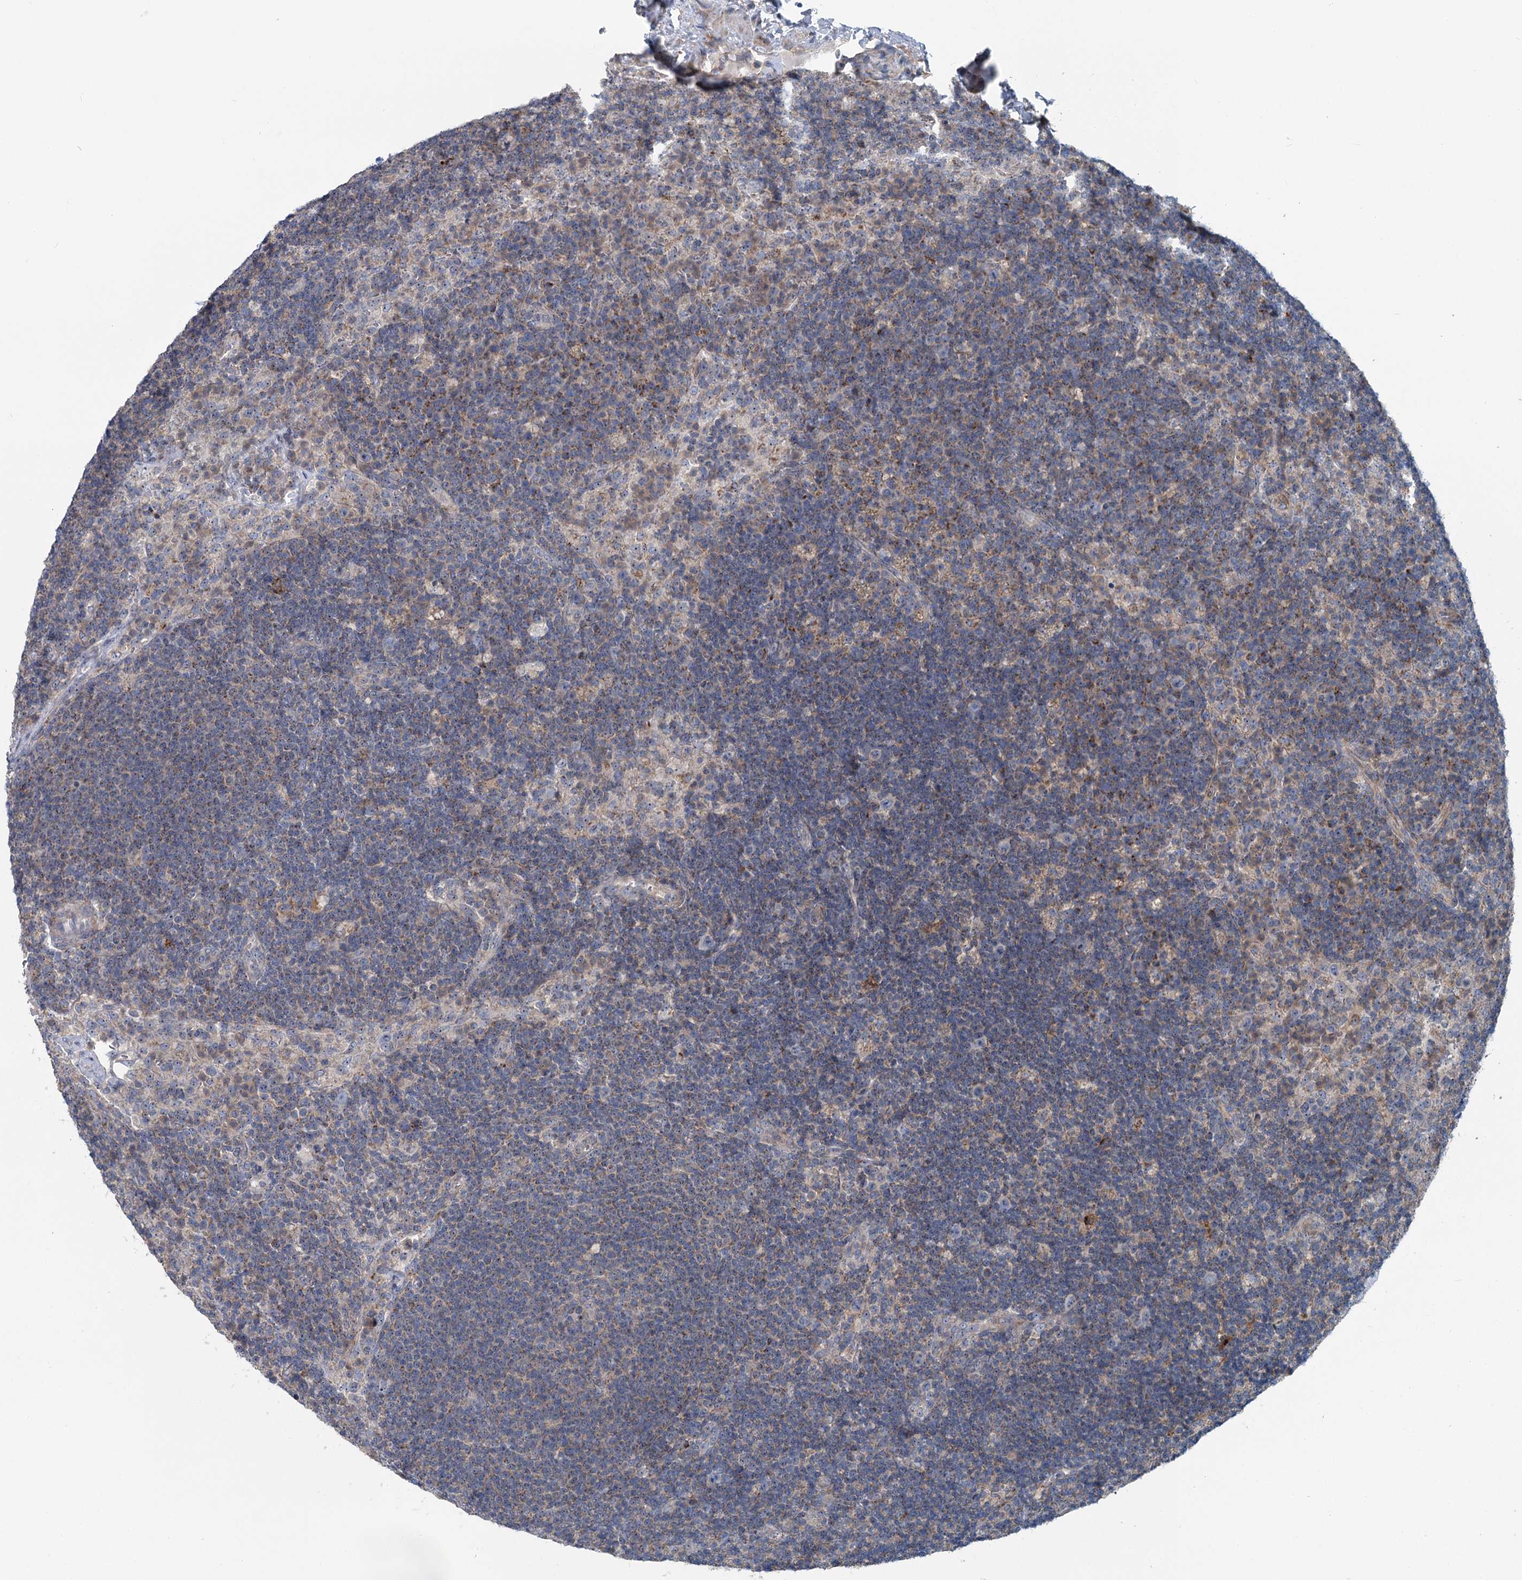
{"staining": {"intensity": "negative", "quantity": "none", "location": "none"}, "tissue": "lymph node", "cell_type": "Germinal center cells", "image_type": "normal", "snomed": [{"axis": "morphology", "description": "Normal tissue, NOS"}, {"axis": "topography", "description": "Lymph node"}], "caption": "DAB immunohistochemical staining of benign human lymph node displays no significant staining in germinal center cells.", "gene": "MARK2", "patient": {"sex": "female", "age": 70}}